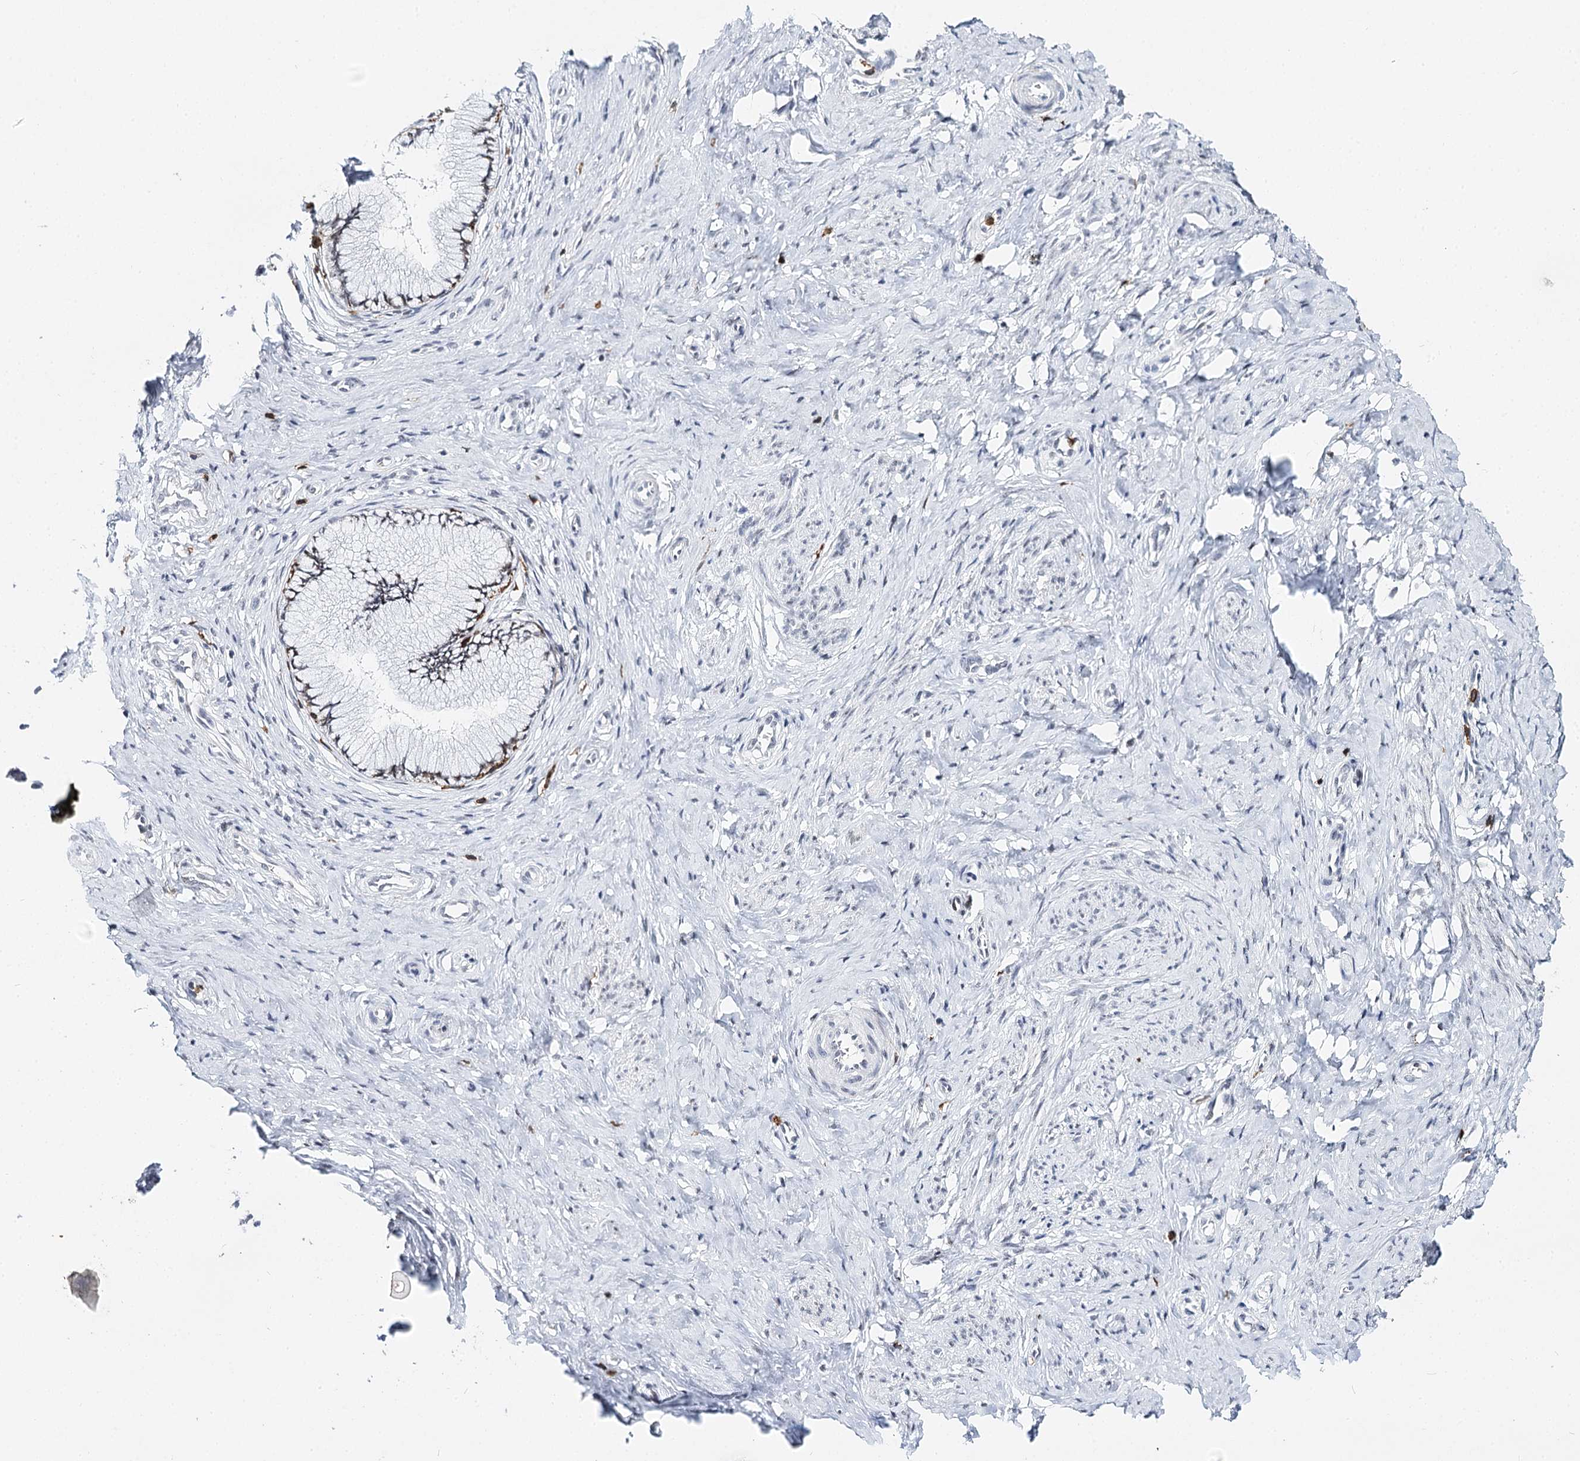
{"staining": {"intensity": "negative", "quantity": "none", "location": "none"}, "tissue": "cervix", "cell_type": "Glandular cells", "image_type": "normal", "snomed": [{"axis": "morphology", "description": "Normal tissue, NOS"}, {"axis": "topography", "description": "Cervix"}], "caption": "Immunohistochemistry image of unremarkable cervix: cervix stained with DAB reveals no significant protein staining in glandular cells.", "gene": "BARD1", "patient": {"sex": "female", "age": 36}}